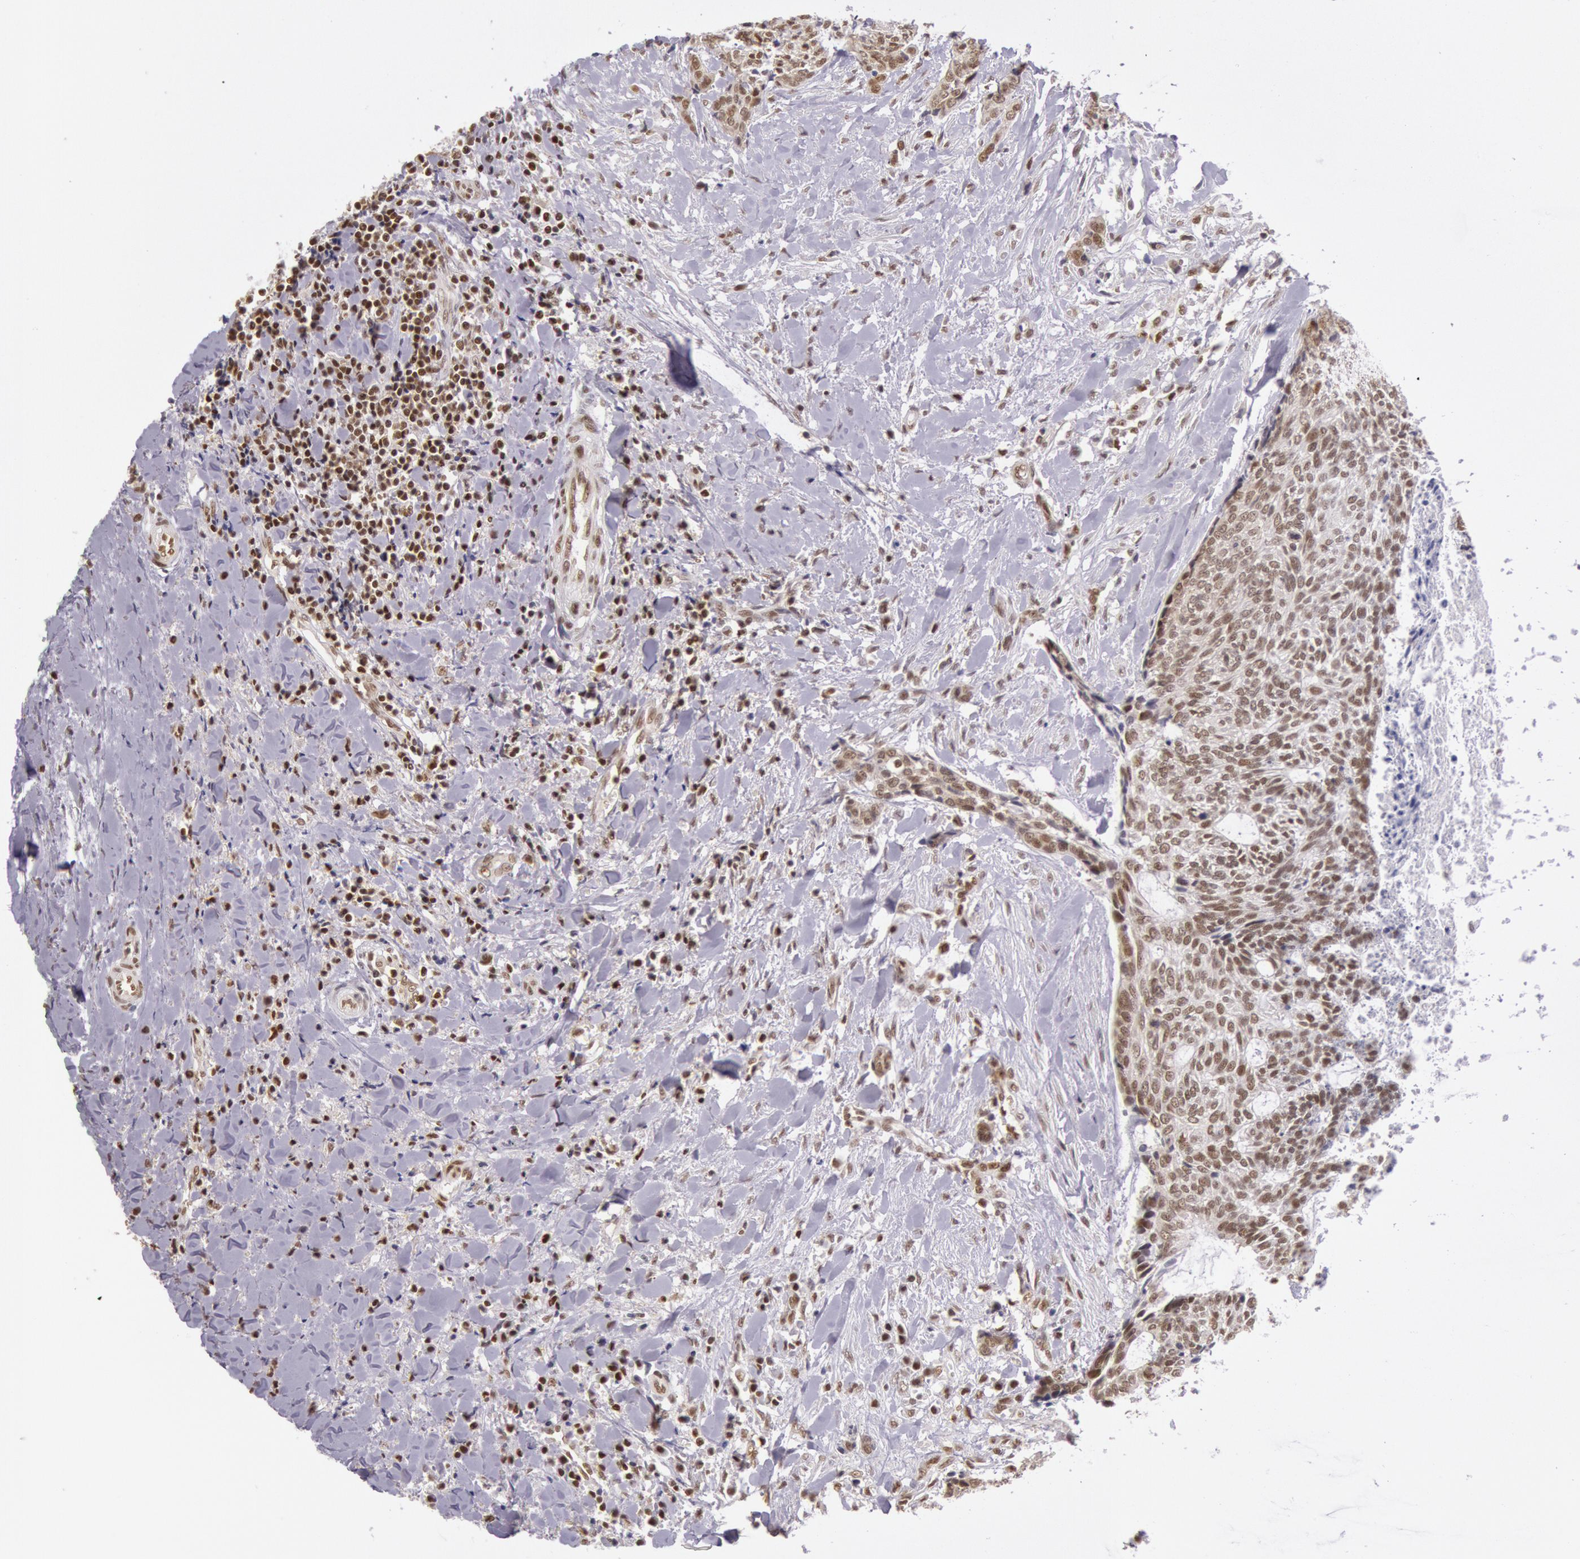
{"staining": {"intensity": "moderate", "quantity": ">75%", "location": "nuclear"}, "tissue": "head and neck cancer", "cell_type": "Tumor cells", "image_type": "cancer", "snomed": [{"axis": "morphology", "description": "Squamous cell carcinoma, NOS"}, {"axis": "topography", "description": "Salivary gland"}, {"axis": "topography", "description": "Head-Neck"}], "caption": "Human head and neck cancer stained with a brown dye demonstrates moderate nuclear positive staining in approximately >75% of tumor cells.", "gene": "ESS2", "patient": {"sex": "male", "age": 70}}